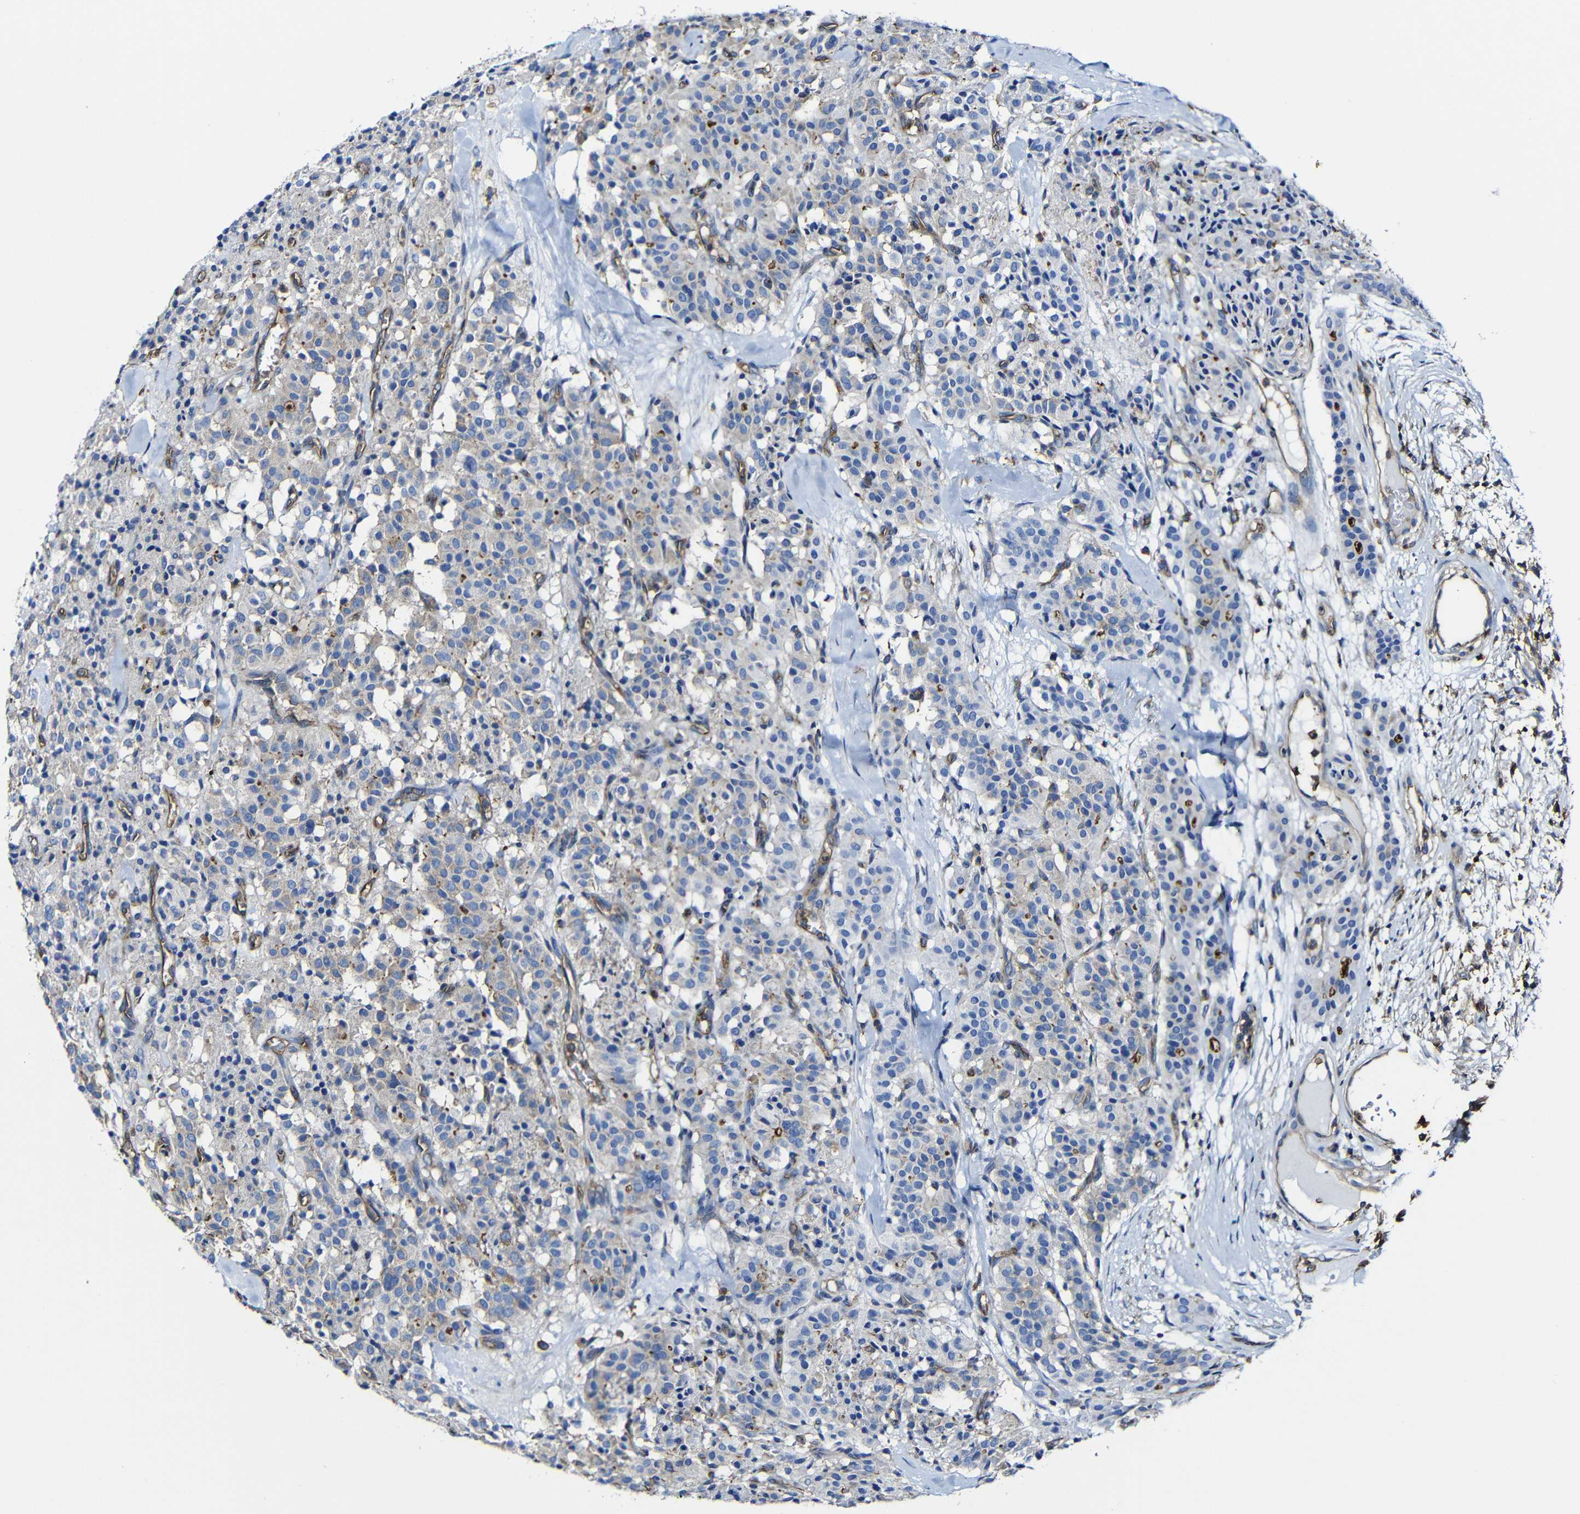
{"staining": {"intensity": "negative", "quantity": "none", "location": "none"}, "tissue": "carcinoid", "cell_type": "Tumor cells", "image_type": "cancer", "snomed": [{"axis": "morphology", "description": "Carcinoid, malignant, NOS"}, {"axis": "topography", "description": "Lung"}], "caption": "An immunohistochemistry image of carcinoid is shown. There is no staining in tumor cells of carcinoid.", "gene": "MSN", "patient": {"sex": "male", "age": 30}}